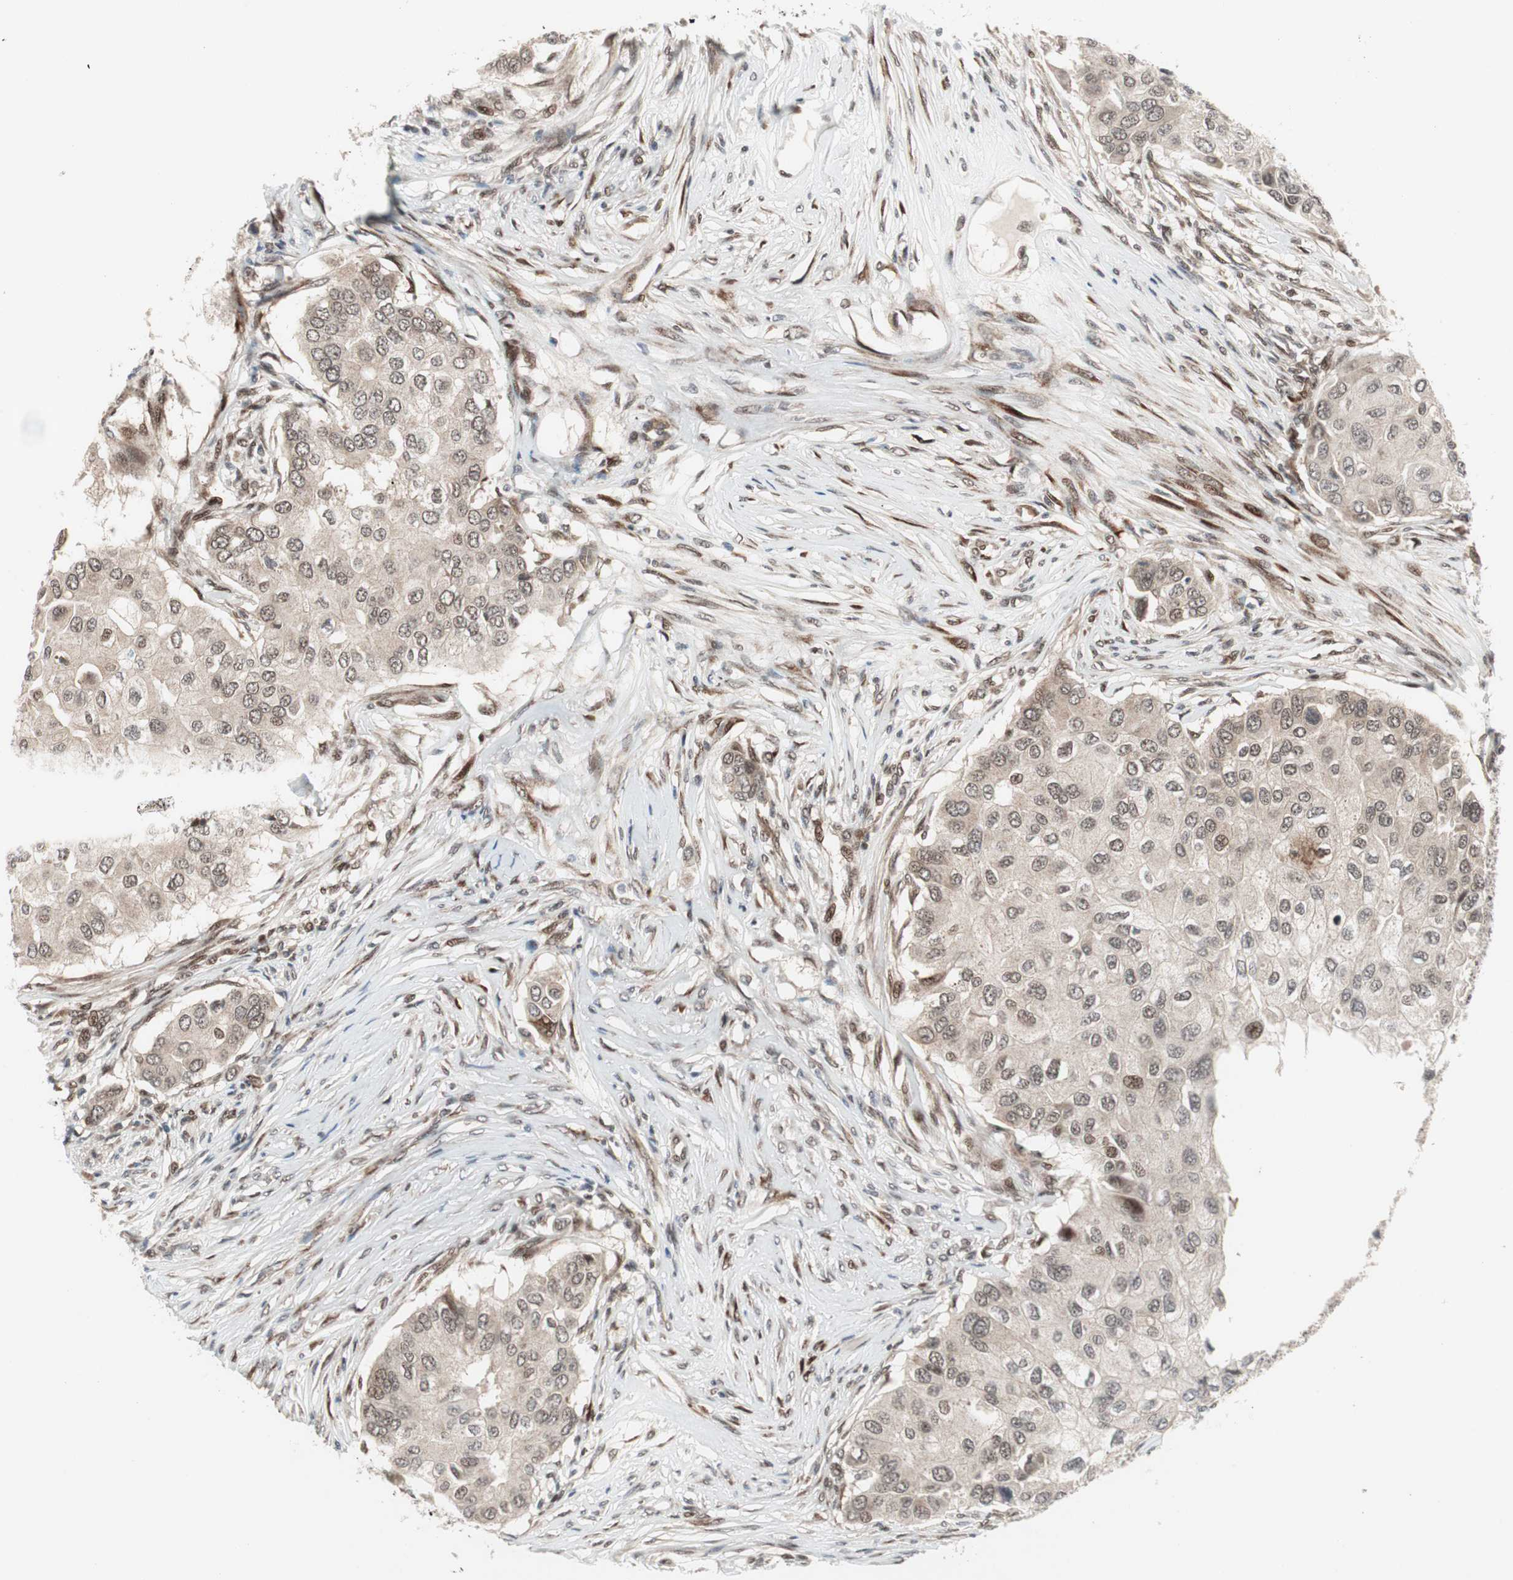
{"staining": {"intensity": "weak", "quantity": ">75%", "location": "cytoplasmic/membranous,nuclear"}, "tissue": "breast cancer", "cell_type": "Tumor cells", "image_type": "cancer", "snomed": [{"axis": "morphology", "description": "Normal tissue, NOS"}, {"axis": "morphology", "description": "Duct carcinoma"}, {"axis": "topography", "description": "Breast"}], "caption": "Immunohistochemical staining of breast cancer (intraductal carcinoma) demonstrates low levels of weak cytoplasmic/membranous and nuclear protein staining in about >75% of tumor cells.", "gene": "TCF12", "patient": {"sex": "female", "age": 49}}